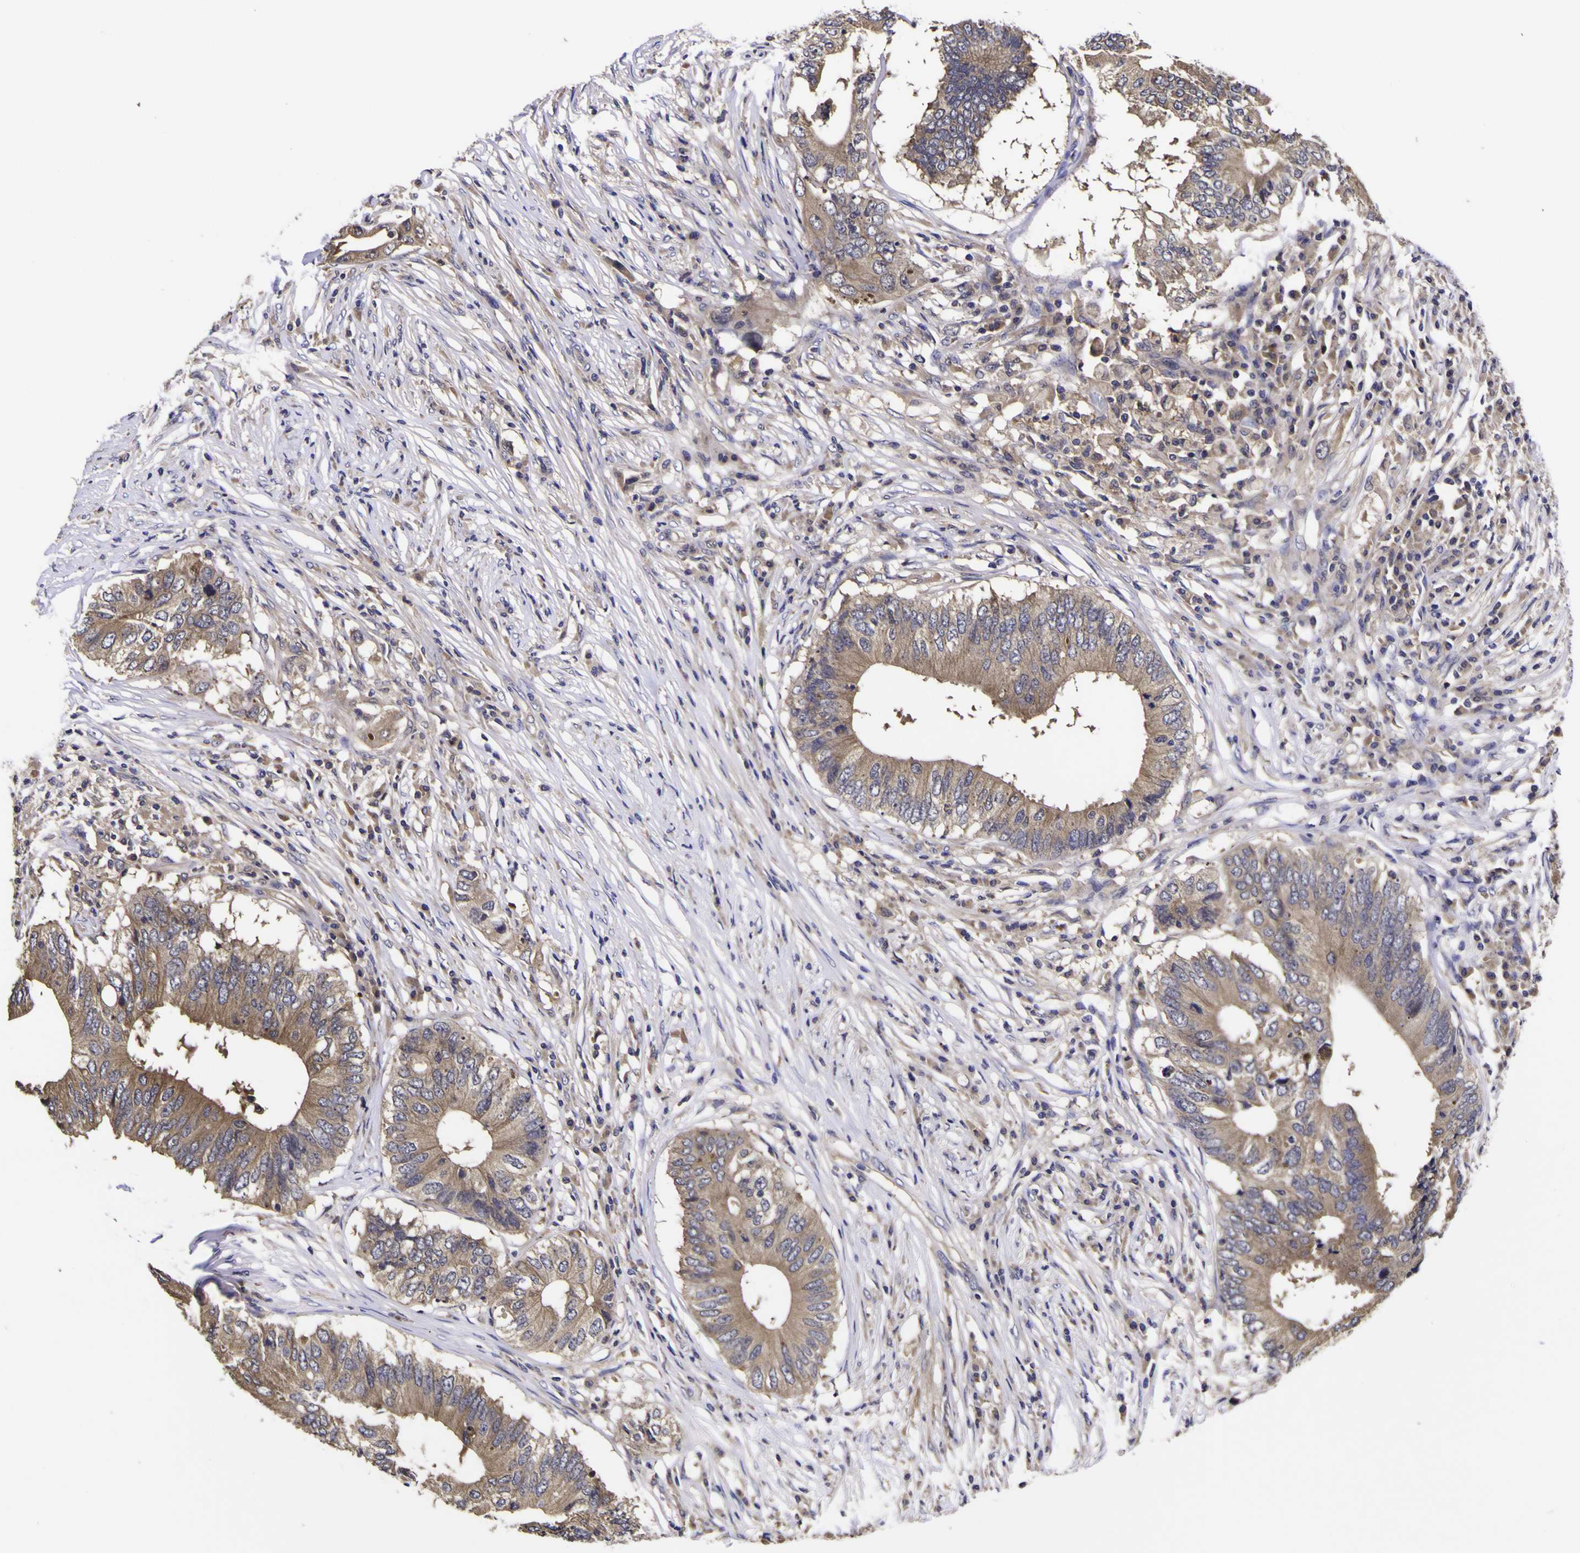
{"staining": {"intensity": "weak", "quantity": ">75%", "location": "cytoplasmic/membranous"}, "tissue": "colorectal cancer", "cell_type": "Tumor cells", "image_type": "cancer", "snomed": [{"axis": "morphology", "description": "Adenocarcinoma, NOS"}, {"axis": "topography", "description": "Colon"}], "caption": "This histopathology image shows immunohistochemistry (IHC) staining of colorectal adenocarcinoma, with low weak cytoplasmic/membranous expression in approximately >75% of tumor cells.", "gene": "MAPK14", "patient": {"sex": "male", "age": 71}}